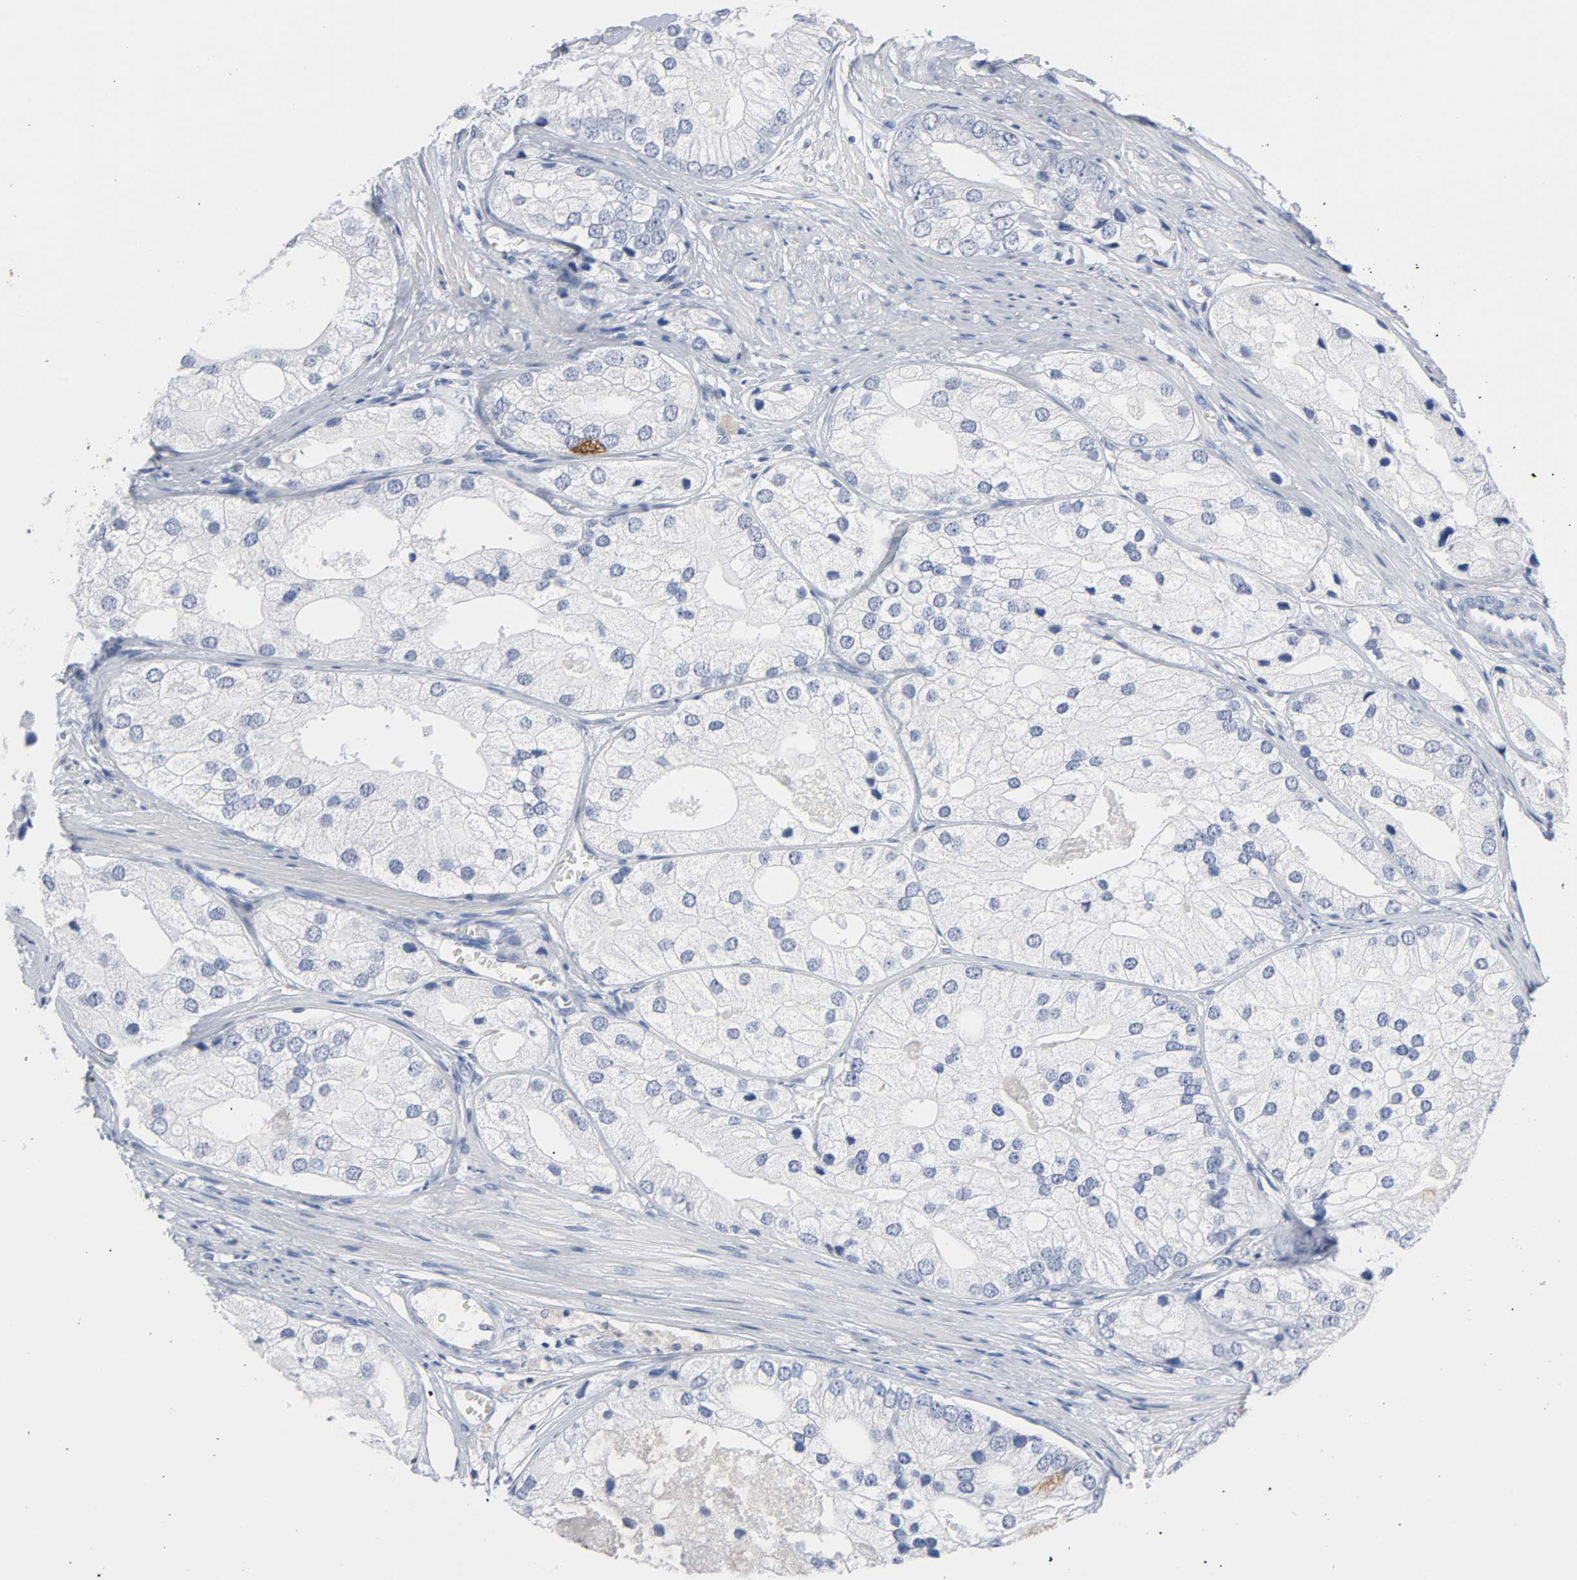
{"staining": {"intensity": "moderate", "quantity": "<25%", "location": "cytoplasmic/membranous,nuclear"}, "tissue": "prostate cancer", "cell_type": "Tumor cells", "image_type": "cancer", "snomed": [{"axis": "morphology", "description": "Adenocarcinoma, Low grade"}, {"axis": "topography", "description": "Prostate"}], "caption": "Immunohistochemical staining of human prostate low-grade adenocarcinoma reveals moderate cytoplasmic/membranous and nuclear protein staining in about <25% of tumor cells.", "gene": "CDC20", "patient": {"sex": "male", "age": 69}}